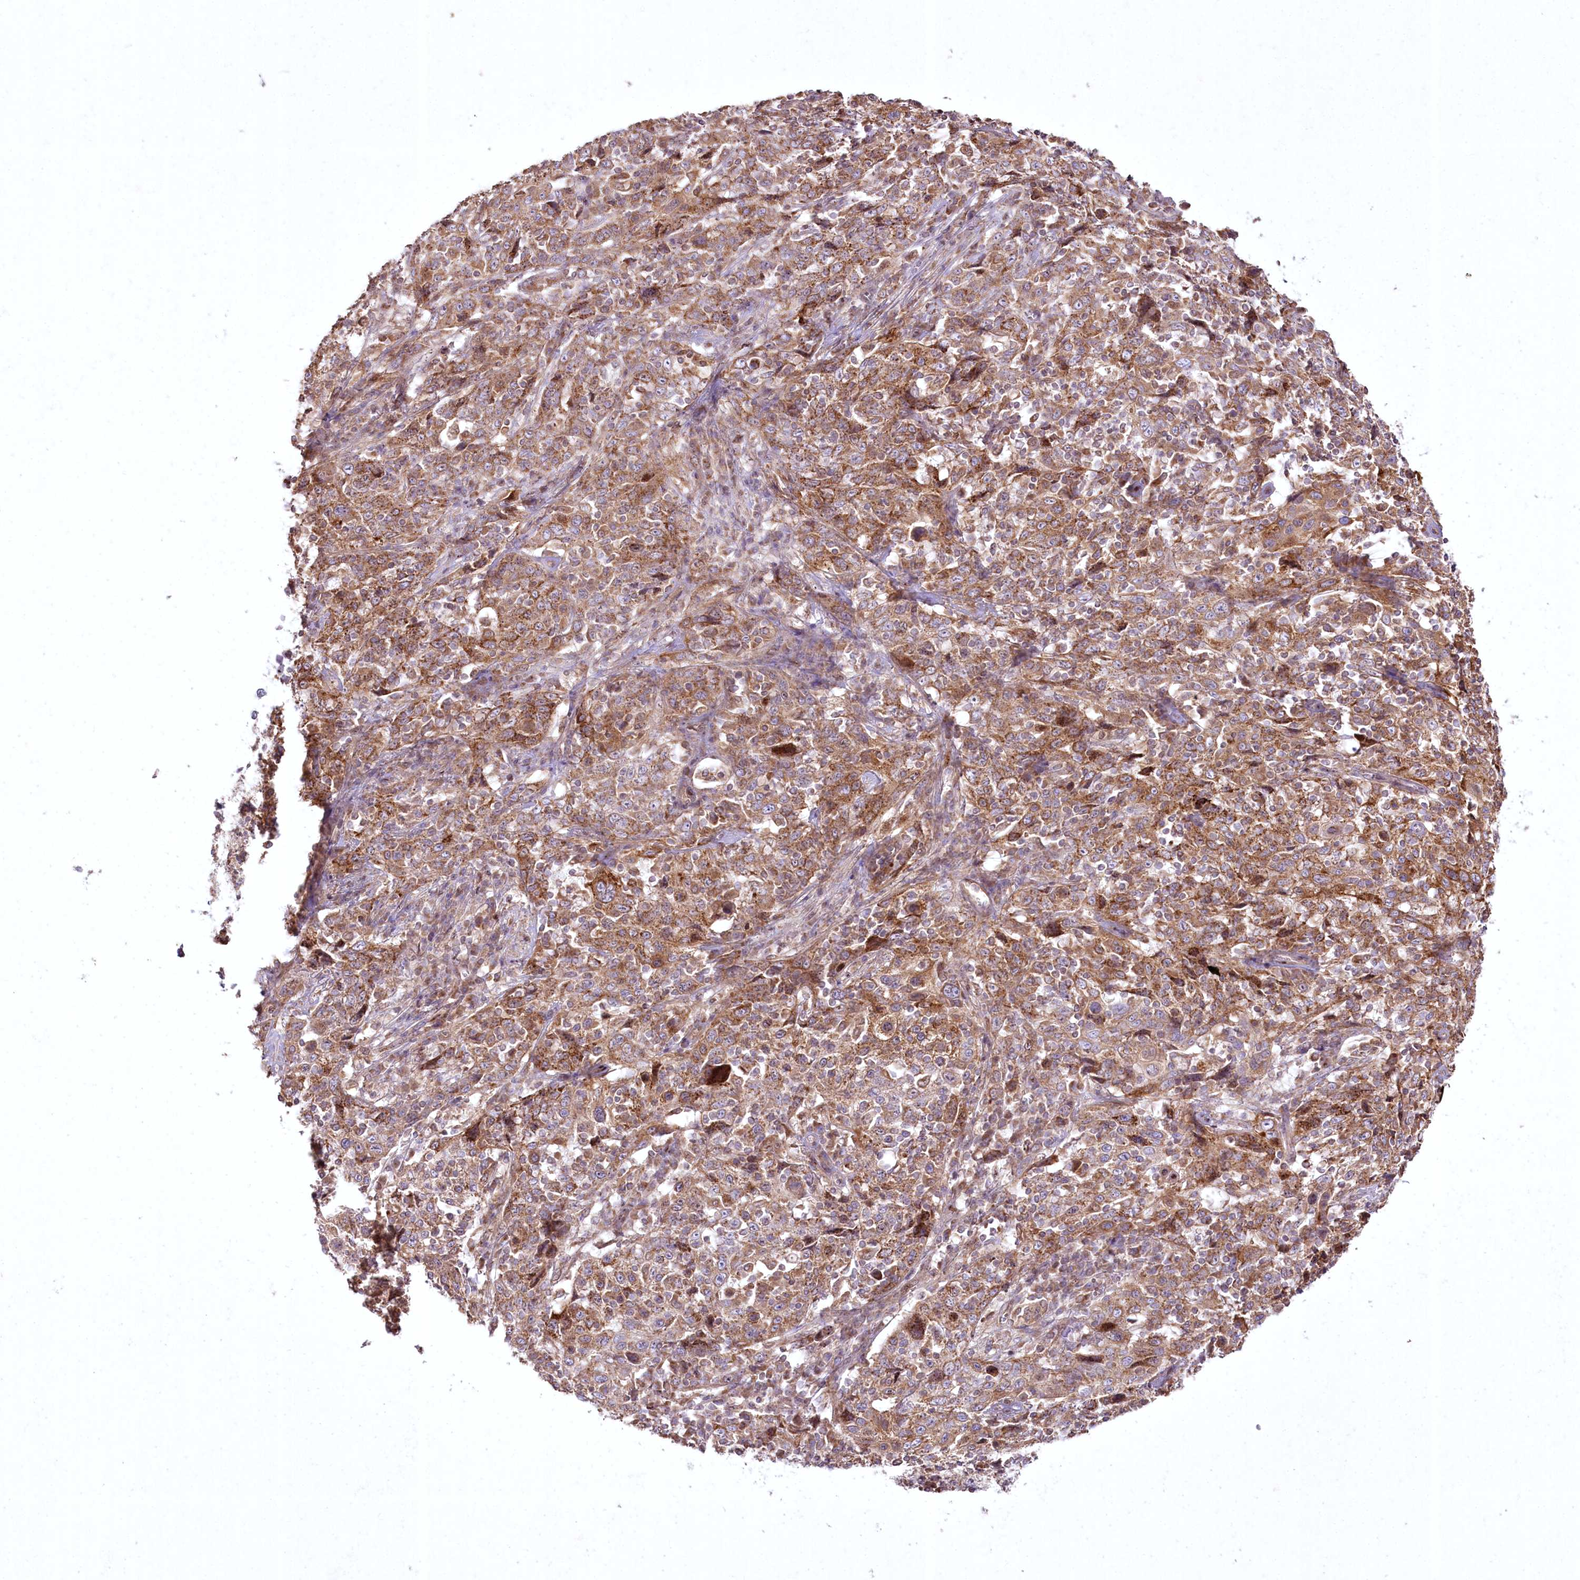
{"staining": {"intensity": "moderate", "quantity": ">75%", "location": "cytoplasmic/membranous"}, "tissue": "cervical cancer", "cell_type": "Tumor cells", "image_type": "cancer", "snomed": [{"axis": "morphology", "description": "Squamous cell carcinoma, NOS"}, {"axis": "topography", "description": "Cervix"}], "caption": "The micrograph shows a brown stain indicating the presence of a protein in the cytoplasmic/membranous of tumor cells in cervical cancer.", "gene": "SH3TC1", "patient": {"sex": "female", "age": 46}}